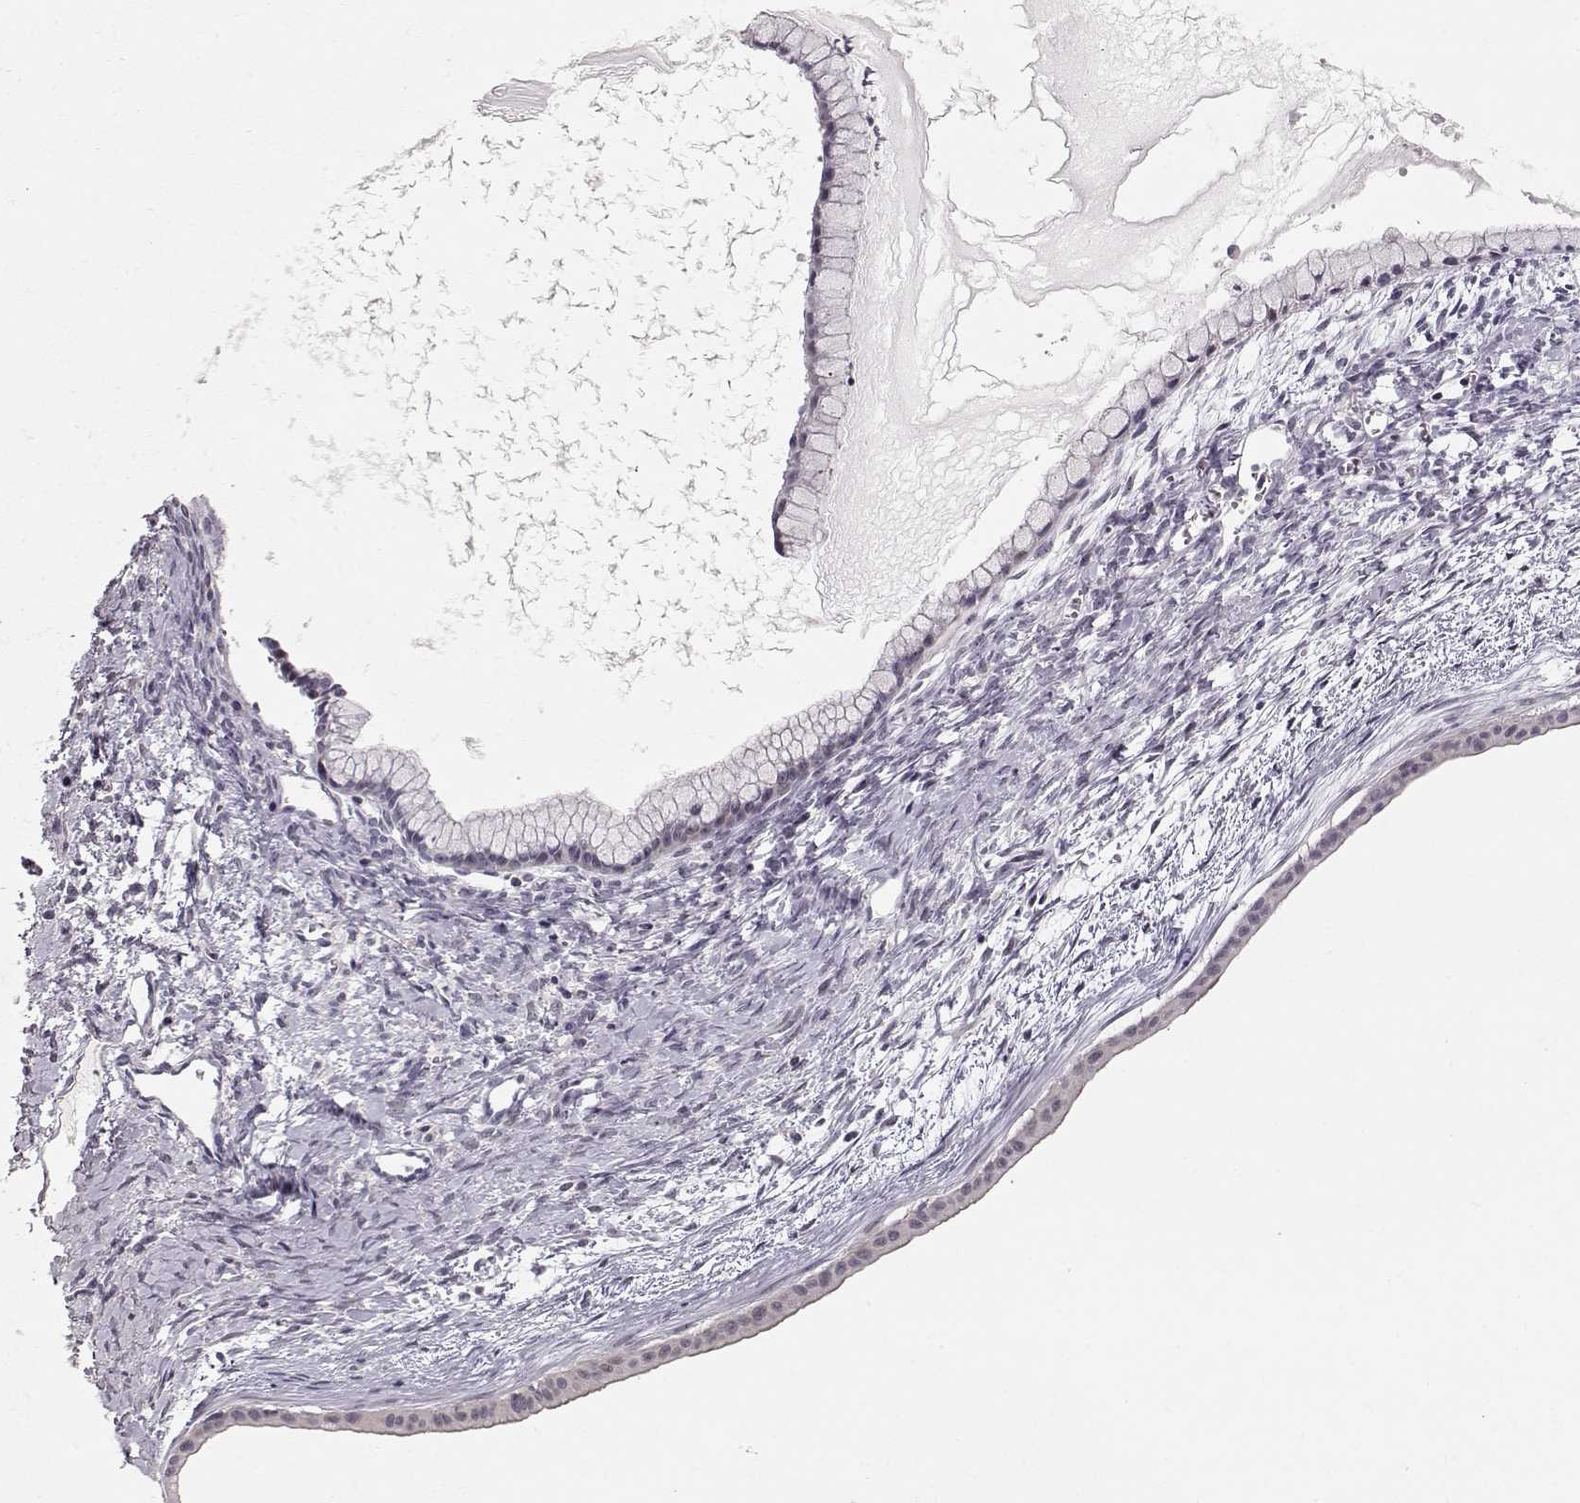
{"staining": {"intensity": "negative", "quantity": "none", "location": "none"}, "tissue": "ovarian cancer", "cell_type": "Tumor cells", "image_type": "cancer", "snomed": [{"axis": "morphology", "description": "Cystadenocarcinoma, mucinous, NOS"}, {"axis": "topography", "description": "Ovary"}], "caption": "This is a micrograph of immunohistochemistry (IHC) staining of ovarian cancer, which shows no expression in tumor cells.", "gene": "TEPP", "patient": {"sex": "female", "age": 41}}